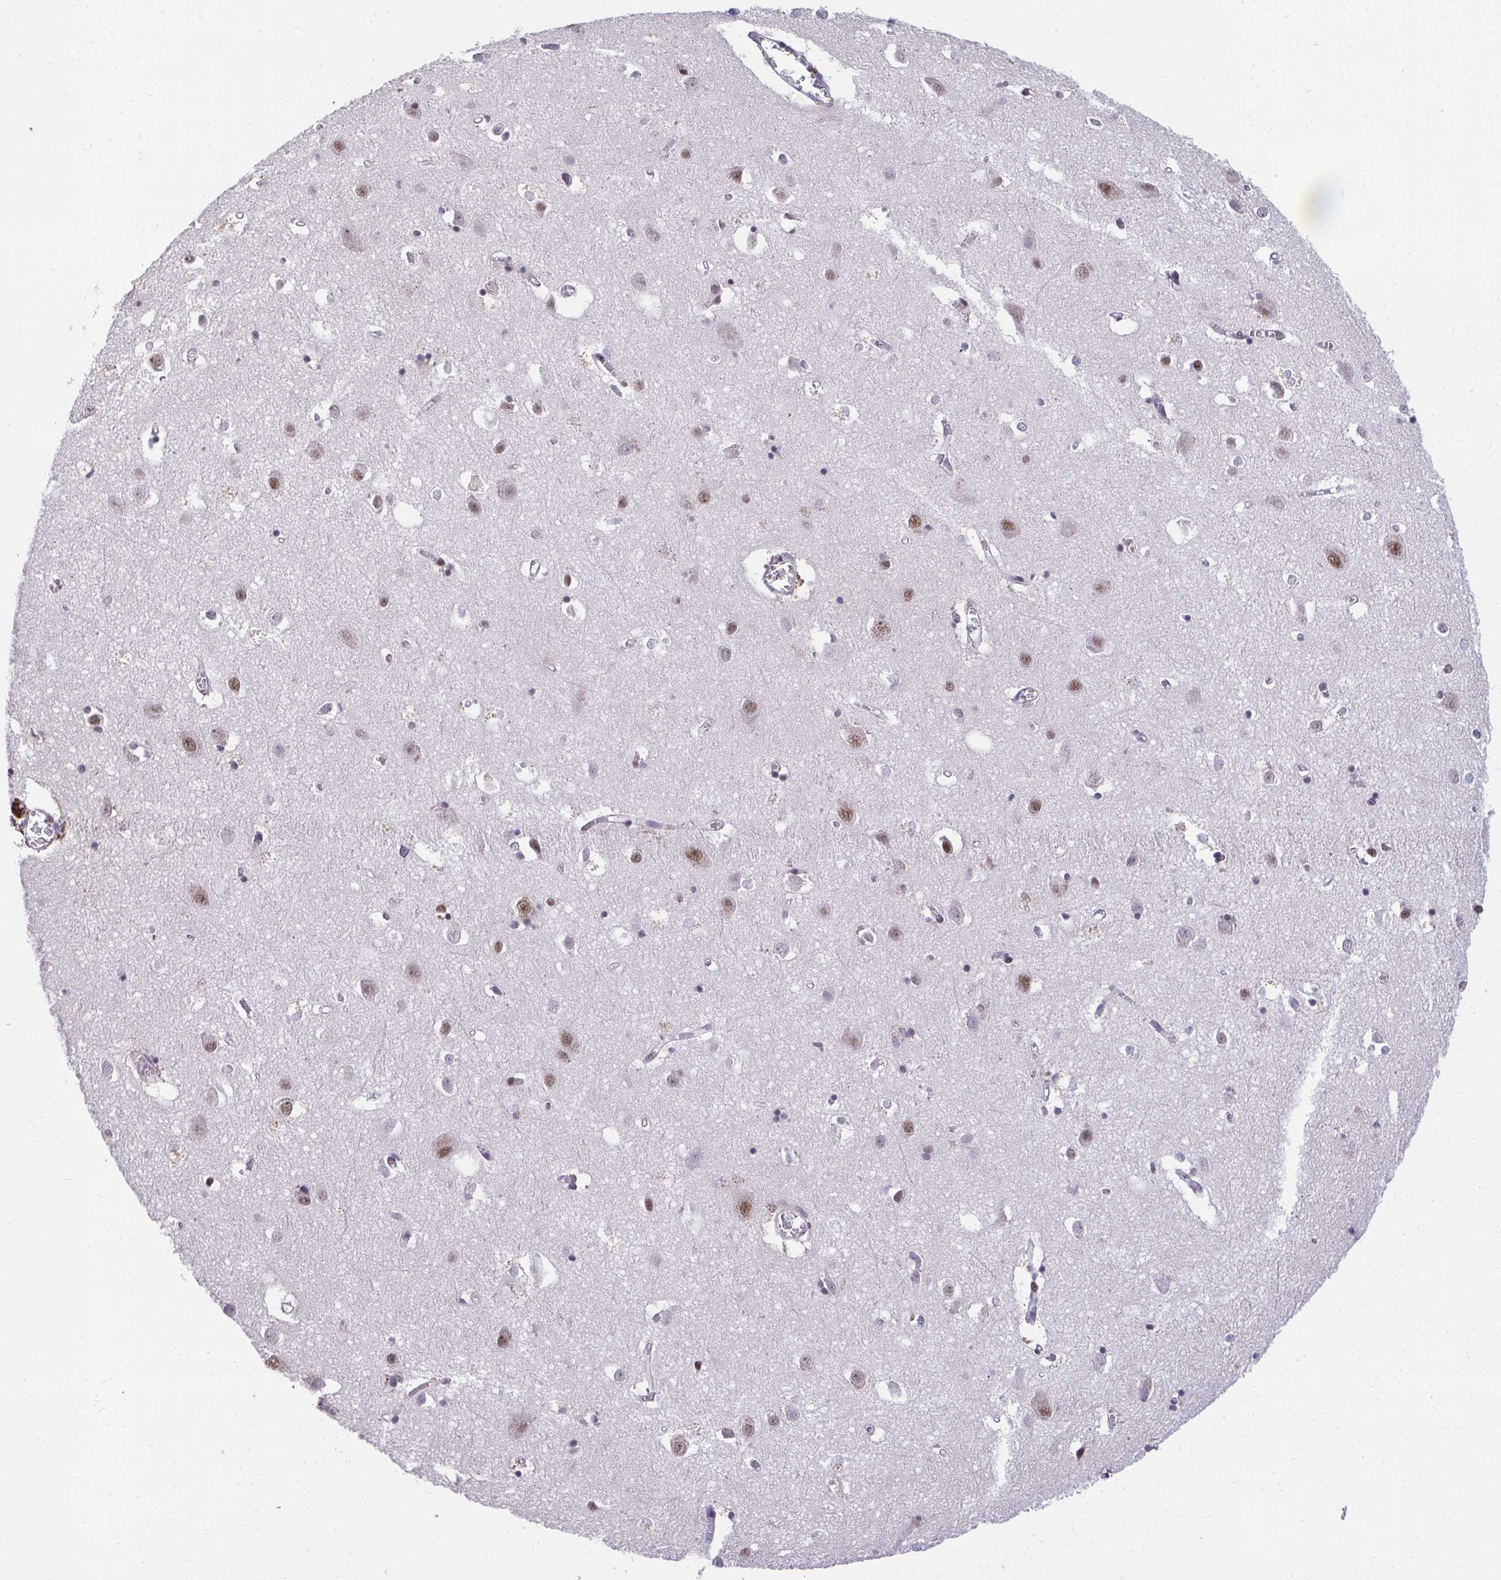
{"staining": {"intensity": "negative", "quantity": "none", "location": "none"}, "tissue": "cerebral cortex", "cell_type": "Endothelial cells", "image_type": "normal", "snomed": [{"axis": "morphology", "description": "Normal tissue, NOS"}, {"axis": "topography", "description": "Cerebral cortex"}], "caption": "Immunohistochemistry of benign human cerebral cortex reveals no staining in endothelial cells. (Brightfield microscopy of DAB (3,3'-diaminobenzidine) immunohistochemistry (IHC) at high magnification).", "gene": "HOXA4", "patient": {"sex": "male", "age": 70}}